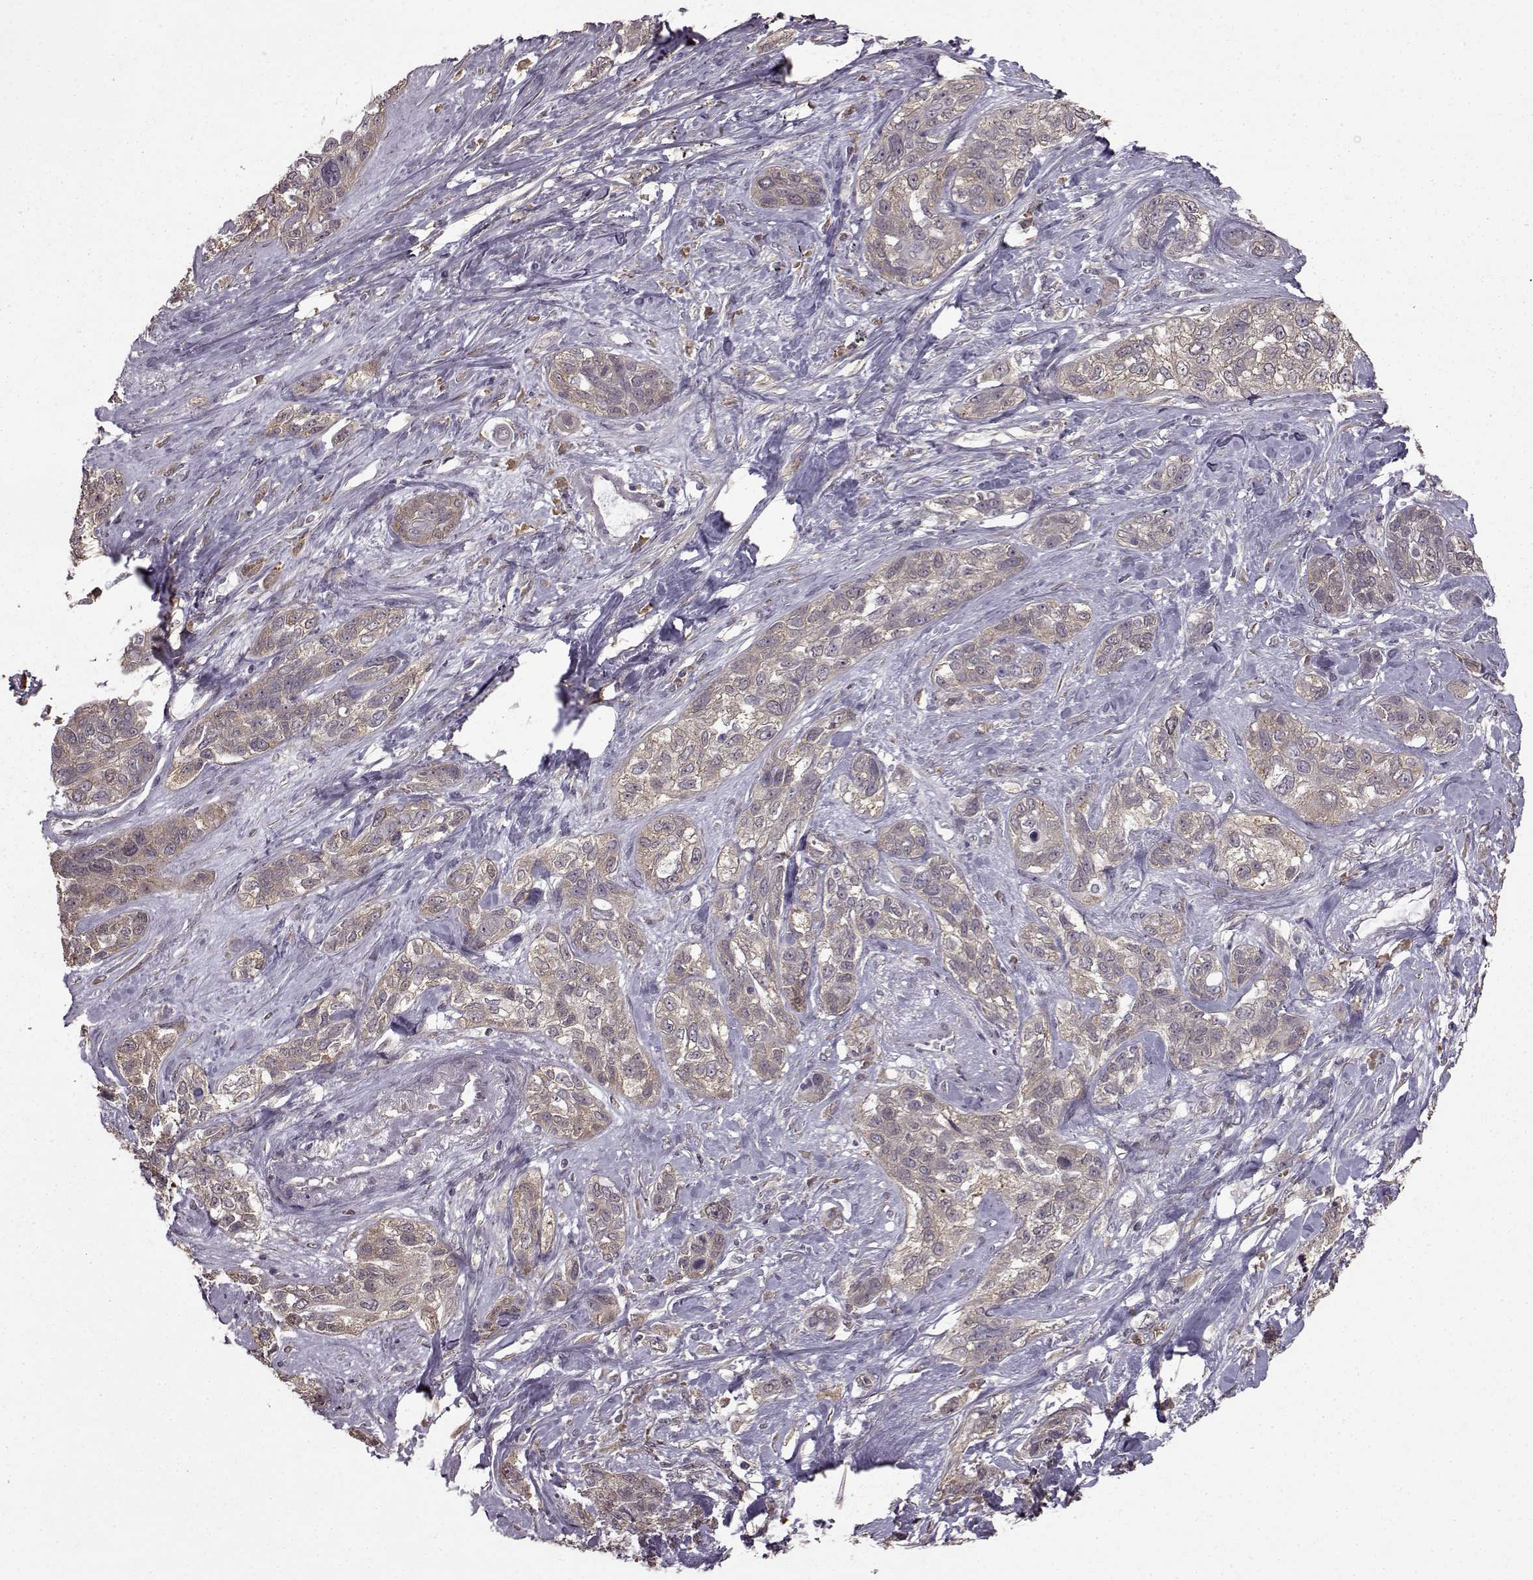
{"staining": {"intensity": "weak", "quantity": "25%-75%", "location": "cytoplasmic/membranous"}, "tissue": "lung cancer", "cell_type": "Tumor cells", "image_type": "cancer", "snomed": [{"axis": "morphology", "description": "Squamous cell carcinoma, NOS"}, {"axis": "topography", "description": "Lung"}], "caption": "Immunohistochemistry of human lung cancer demonstrates low levels of weak cytoplasmic/membranous staining in approximately 25%-75% of tumor cells.", "gene": "NME1-NME2", "patient": {"sex": "female", "age": 70}}